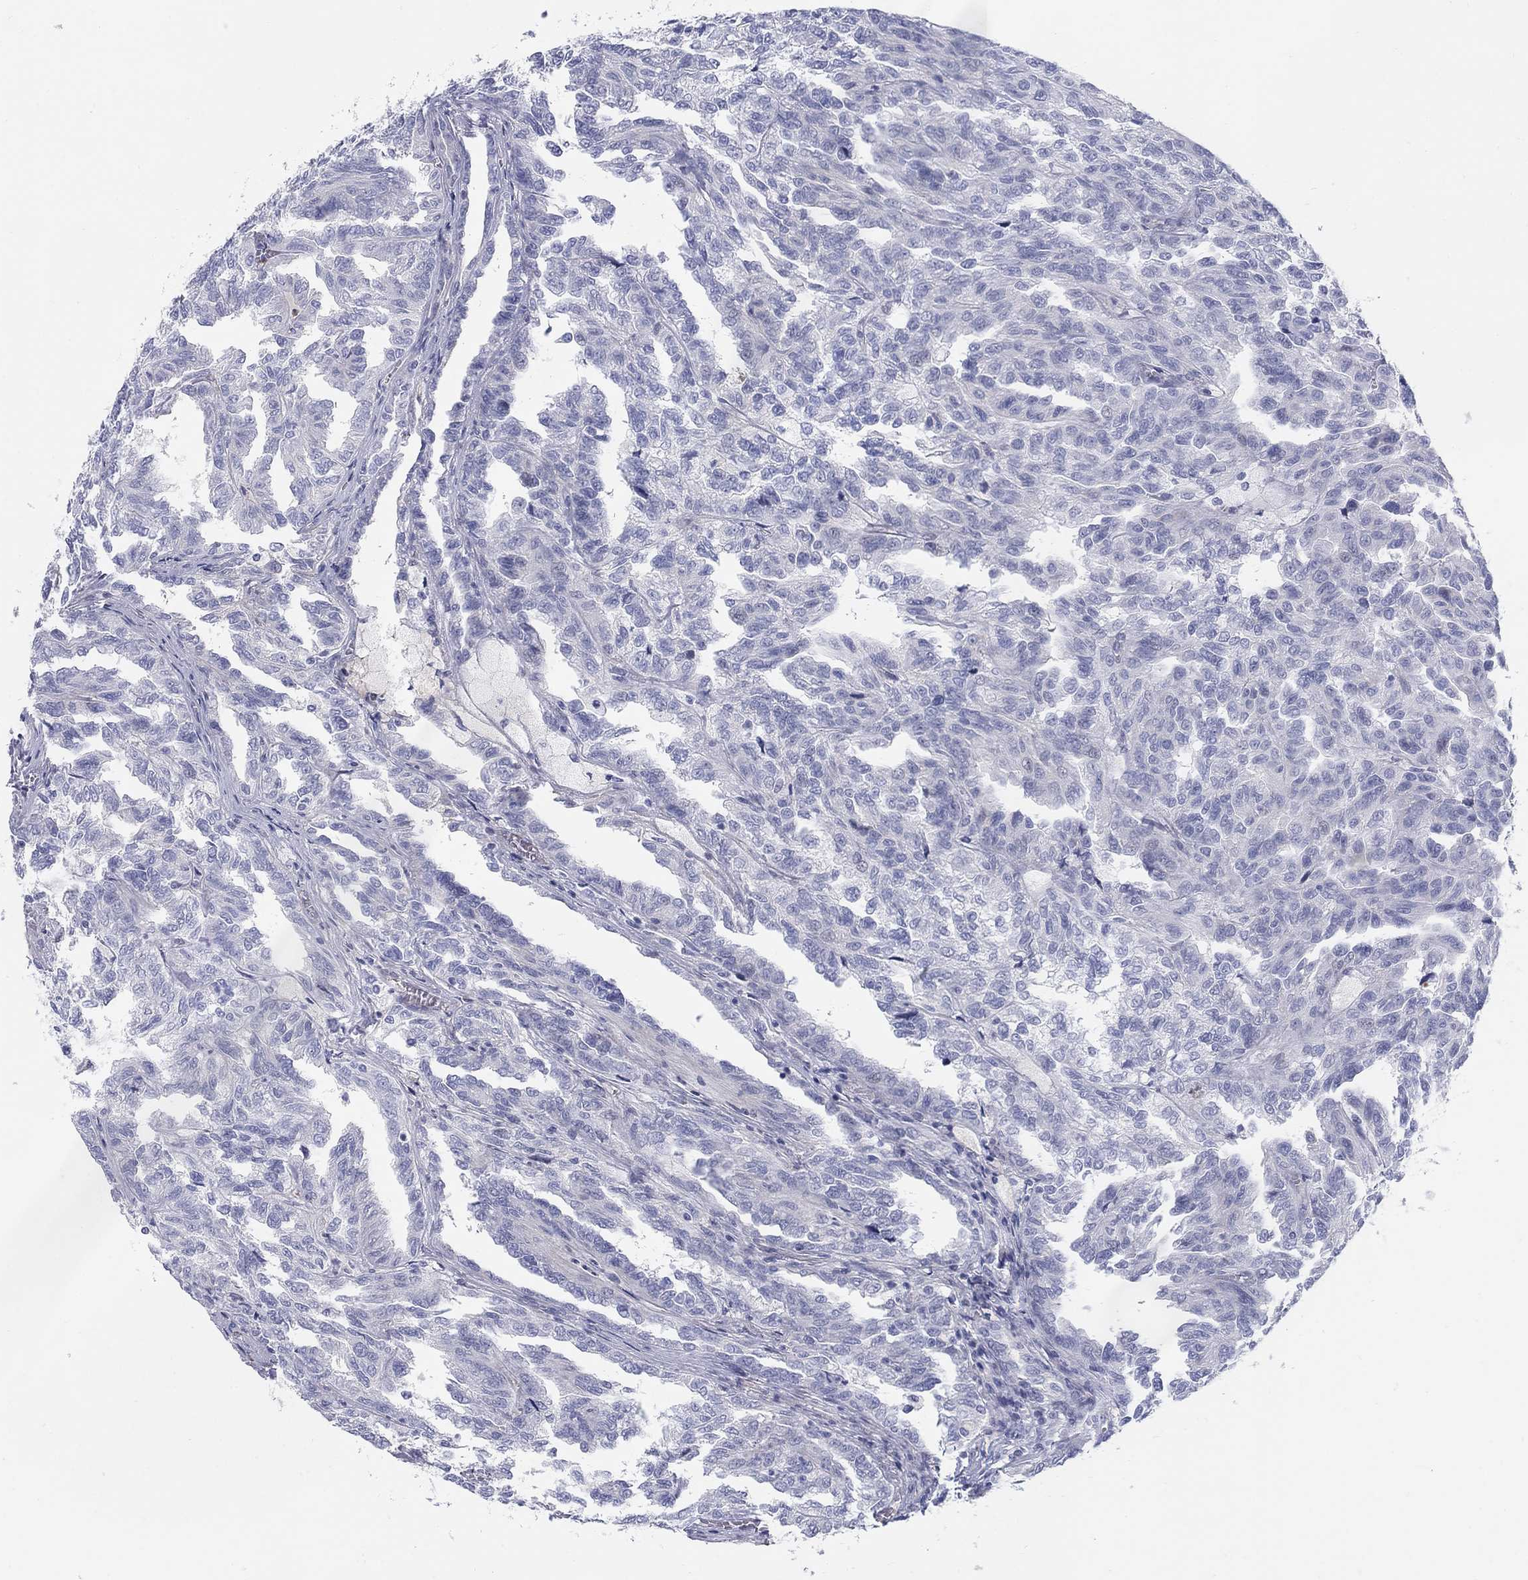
{"staining": {"intensity": "negative", "quantity": "none", "location": "none"}, "tissue": "renal cancer", "cell_type": "Tumor cells", "image_type": "cancer", "snomed": [{"axis": "morphology", "description": "Adenocarcinoma, NOS"}, {"axis": "topography", "description": "Kidney"}], "caption": "Micrograph shows no significant protein expression in tumor cells of adenocarcinoma (renal).", "gene": "HEATR4", "patient": {"sex": "male", "age": 79}}